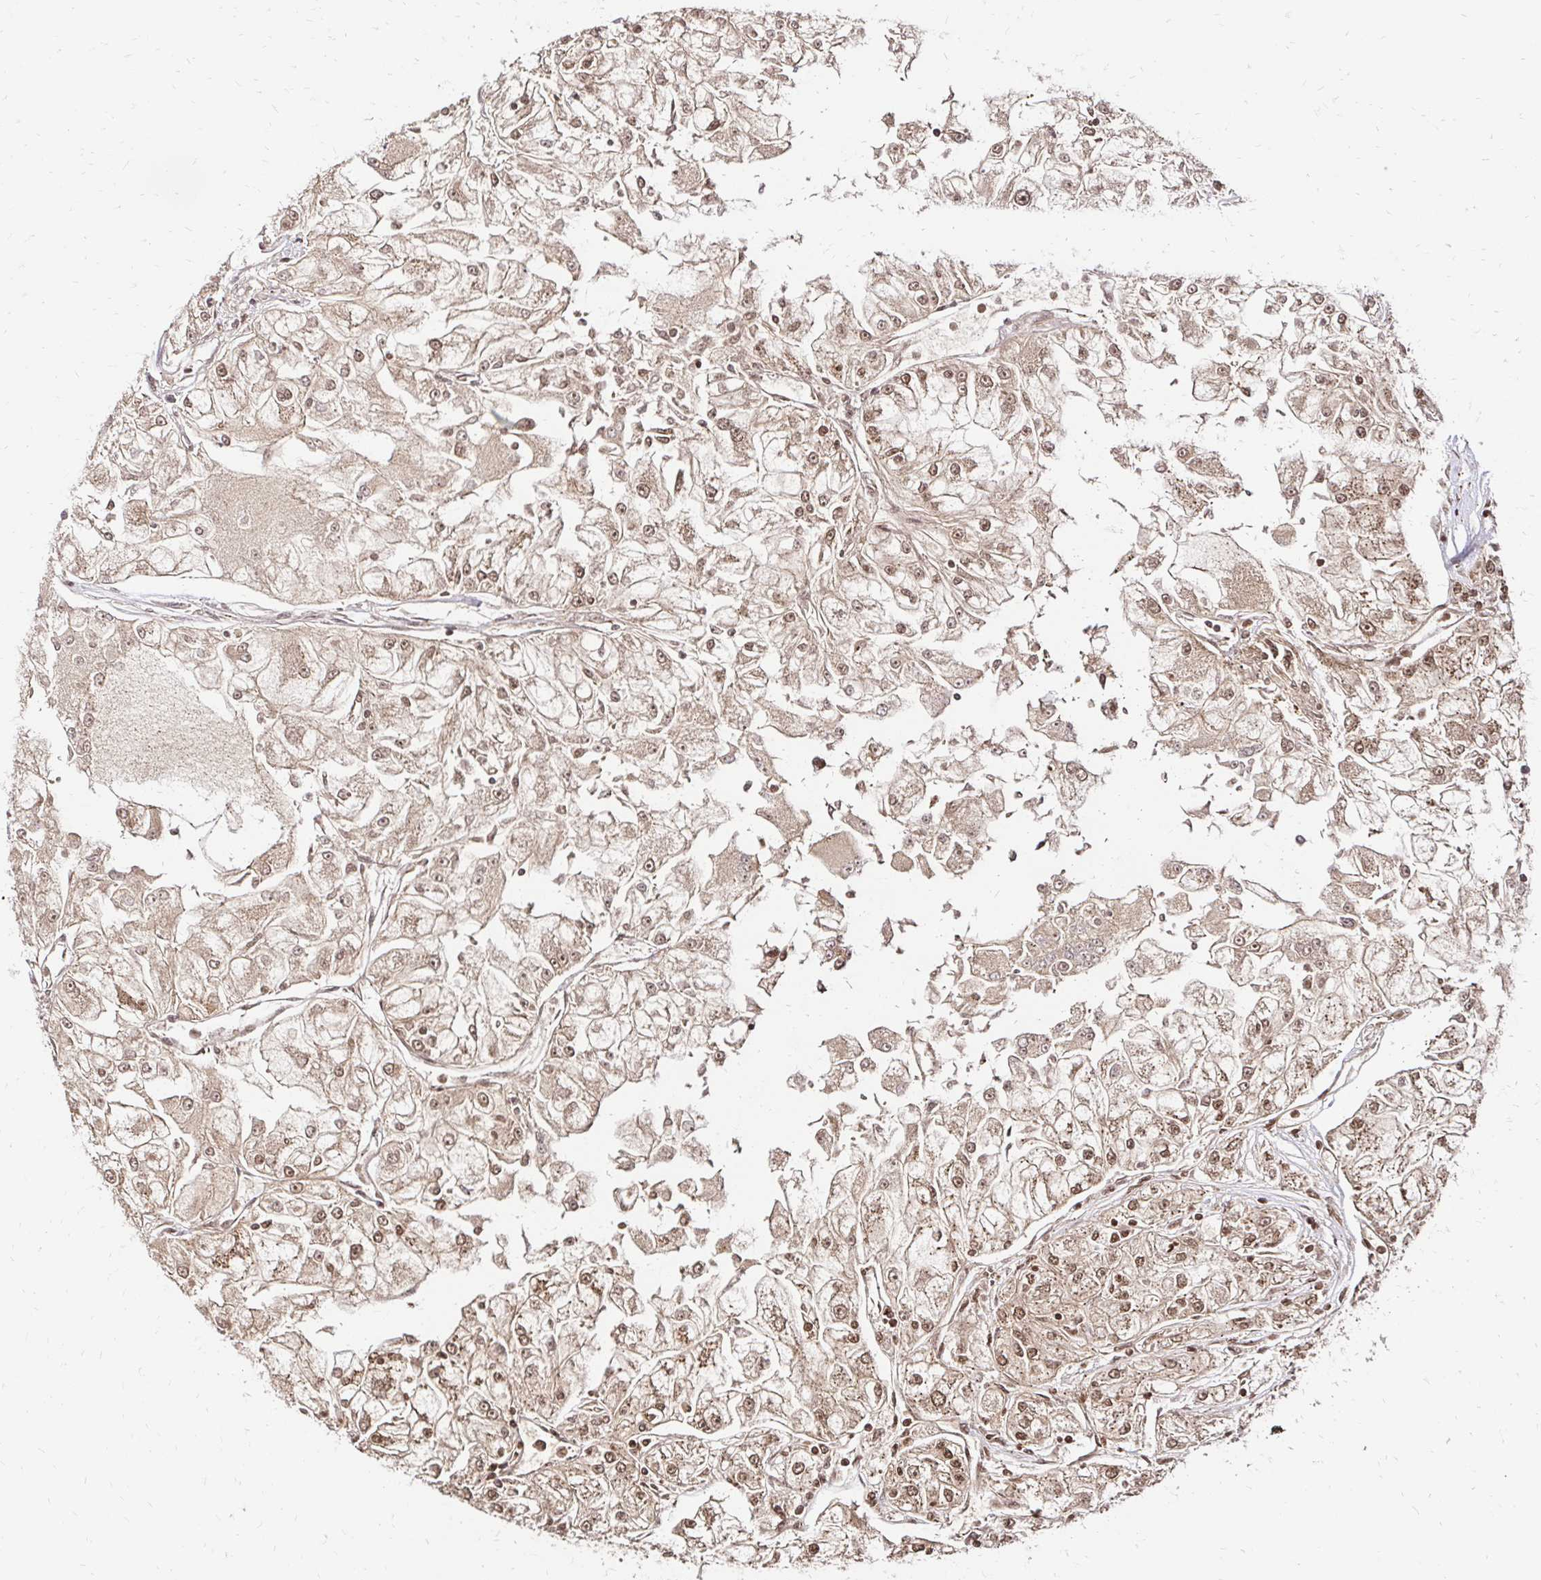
{"staining": {"intensity": "moderate", "quantity": ">75%", "location": "cytoplasmic/membranous,nuclear"}, "tissue": "renal cancer", "cell_type": "Tumor cells", "image_type": "cancer", "snomed": [{"axis": "morphology", "description": "Adenocarcinoma, NOS"}, {"axis": "topography", "description": "Kidney"}], "caption": "There is medium levels of moderate cytoplasmic/membranous and nuclear staining in tumor cells of renal cancer, as demonstrated by immunohistochemical staining (brown color).", "gene": "GLYR1", "patient": {"sex": "female", "age": 72}}